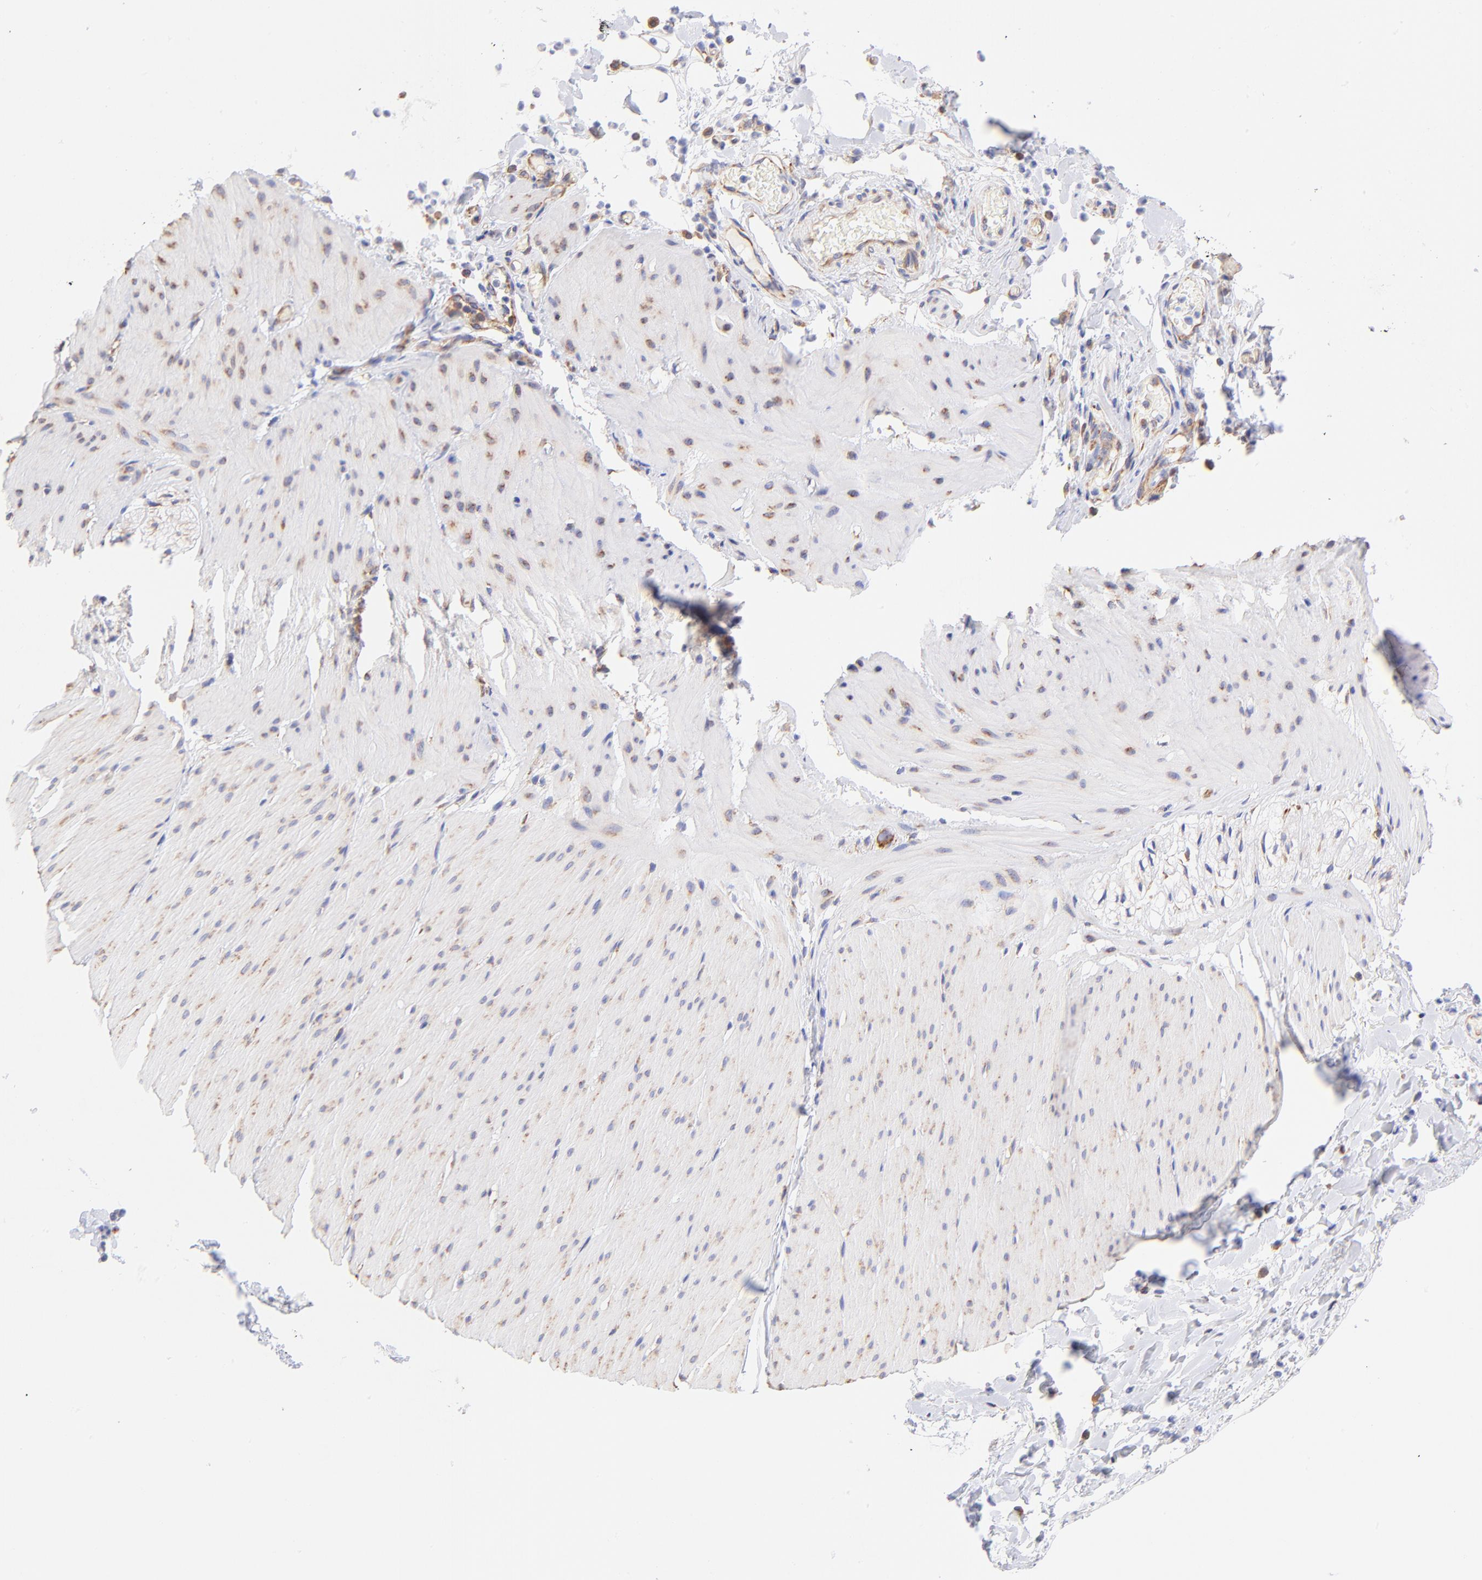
{"staining": {"intensity": "negative", "quantity": "none", "location": "none"}, "tissue": "smooth muscle", "cell_type": "Smooth muscle cells", "image_type": "normal", "snomed": [{"axis": "morphology", "description": "Normal tissue, NOS"}, {"axis": "topography", "description": "Smooth muscle"}, {"axis": "topography", "description": "Colon"}], "caption": "This is an immunohistochemistry (IHC) histopathology image of benign smooth muscle. There is no expression in smooth muscle cells.", "gene": "RPL30", "patient": {"sex": "male", "age": 67}}